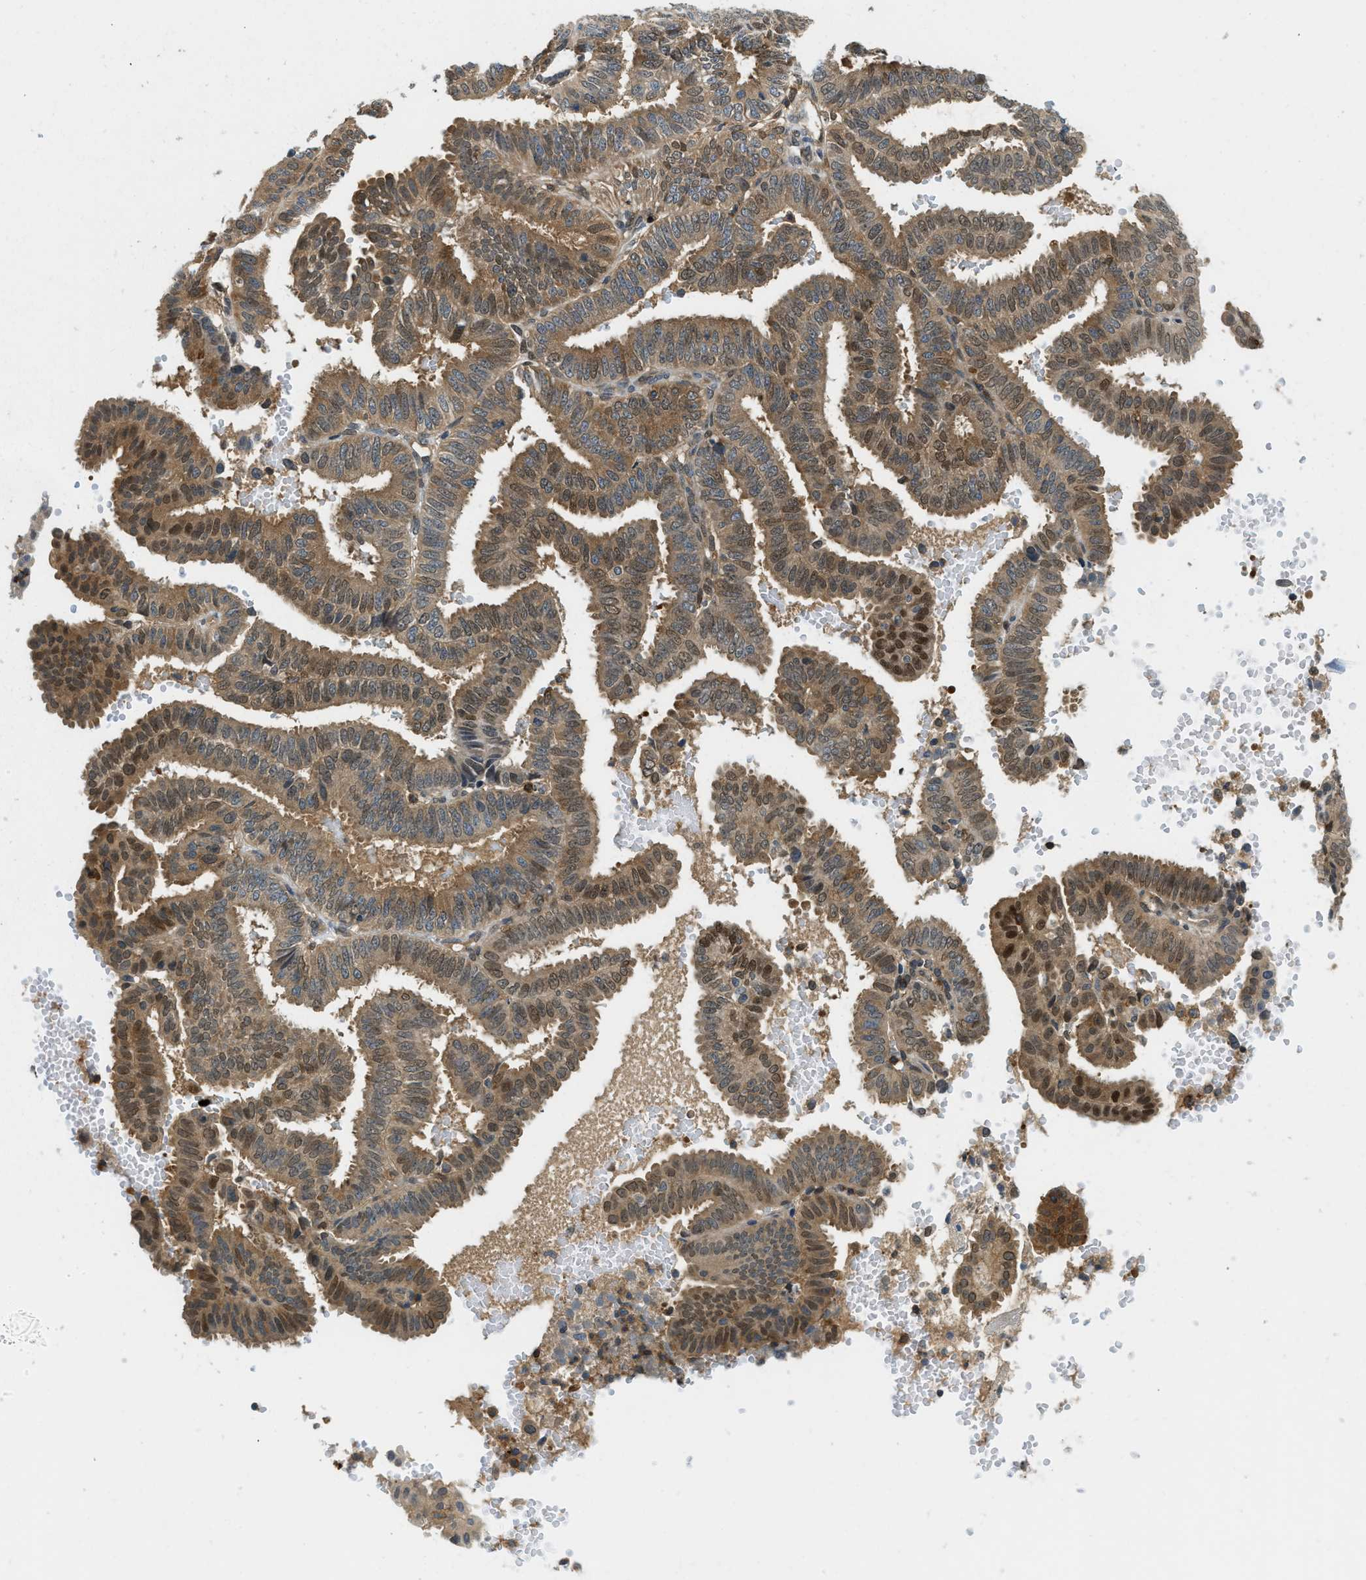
{"staining": {"intensity": "moderate", "quantity": ">75%", "location": "cytoplasmic/membranous,nuclear"}, "tissue": "endometrial cancer", "cell_type": "Tumor cells", "image_type": "cancer", "snomed": [{"axis": "morphology", "description": "Adenocarcinoma, NOS"}, {"axis": "topography", "description": "Endometrium"}], "caption": "A medium amount of moderate cytoplasmic/membranous and nuclear expression is appreciated in approximately >75% of tumor cells in endometrial cancer tissue. (Stains: DAB (3,3'-diaminobenzidine) in brown, nuclei in blue, Microscopy: brightfield microscopy at high magnification).", "gene": "GMPPB", "patient": {"sex": "female", "age": 58}}